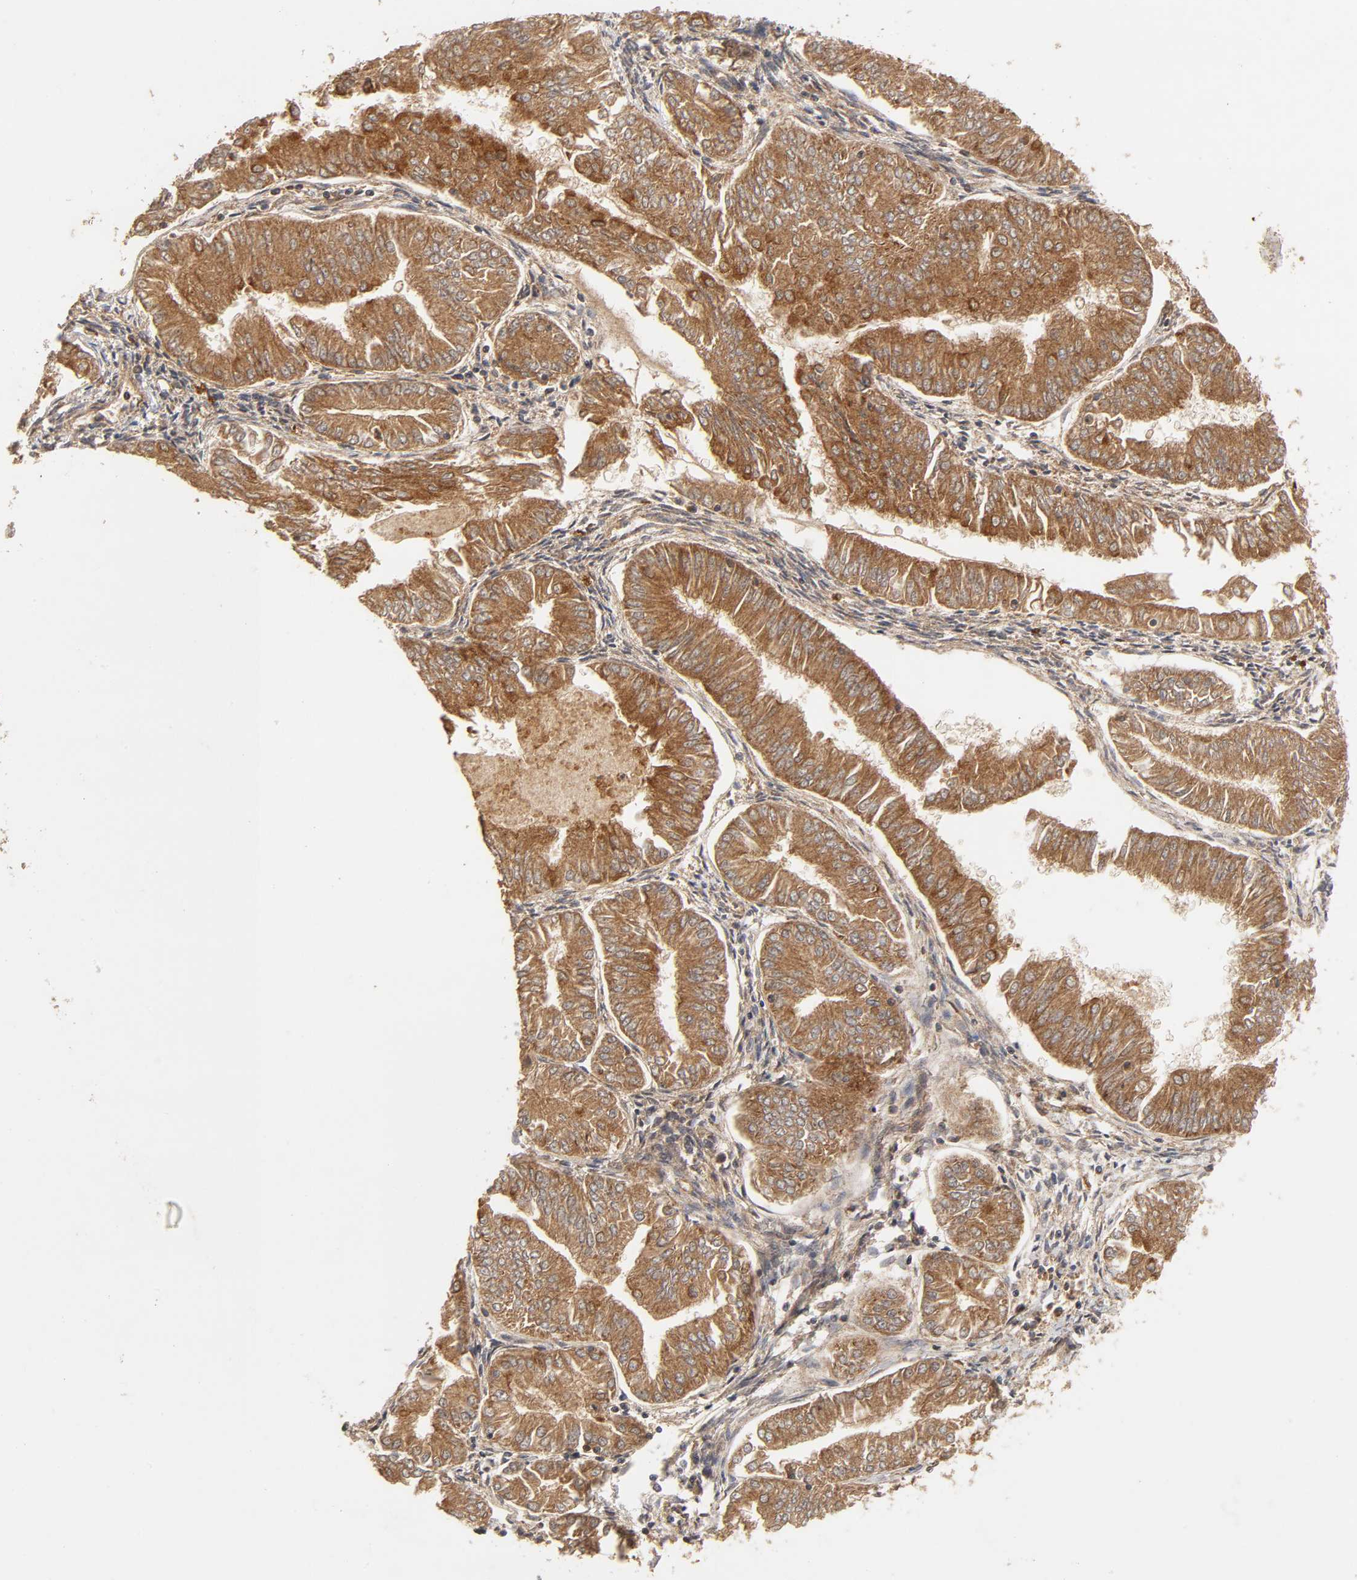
{"staining": {"intensity": "strong", "quantity": ">75%", "location": "cytoplasmic/membranous"}, "tissue": "endometrial cancer", "cell_type": "Tumor cells", "image_type": "cancer", "snomed": [{"axis": "morphology", "description": "Adenocarcinoma, NOS"}, {"axis": "topography", "description": "Endometrium"}], "caption": "High-power microscopy captured an immunohistochemistry histopathology image of adenocarcinoma (endometrial), revealing strong cytoplasmic/membranous staining in approximately >75% of tumor cells. (IHC, brightfield microscopy, high magnification).", "gene": "IKBKB", "patient": {"sex": "female", "age": 53}}